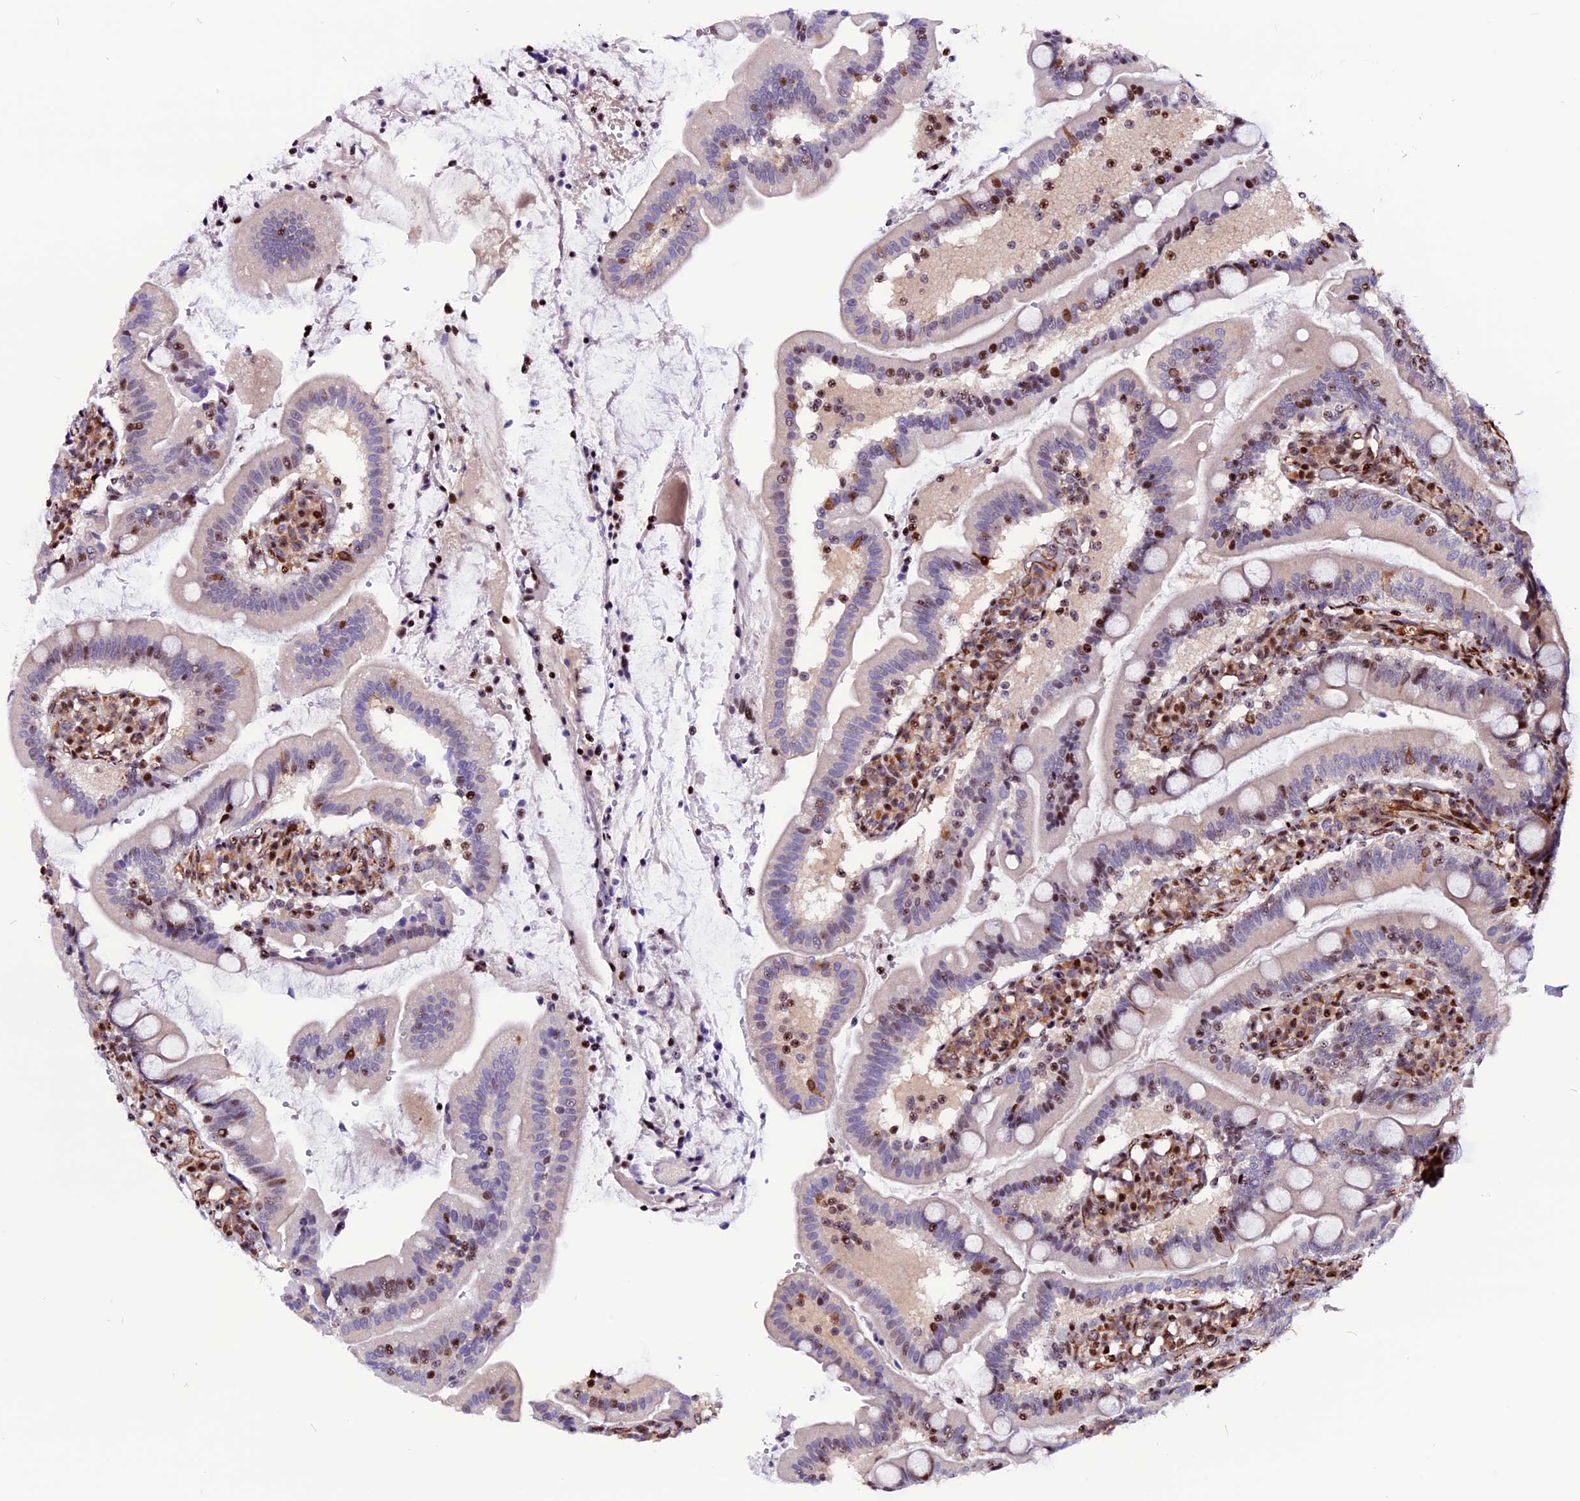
{"staining": {"intensity": "moderate", "quantity": "<25%", "location": "nuclear"}, "tissue": "duodenum", "cell_type": "Glandular cells", "image_type": "normal", "snomed": [{"axis": "morphology", "description": "Normal tissue, NOS"}, {"axis": "topography", "description": "Duodenum"}], "caption": "Immunohistochemical staining of benign human duodenum reveals moderate nuclear protein expression in about <25% of glandular cells.", "gene": "RINL", "patient": {"sex": "female", "age": 67}}